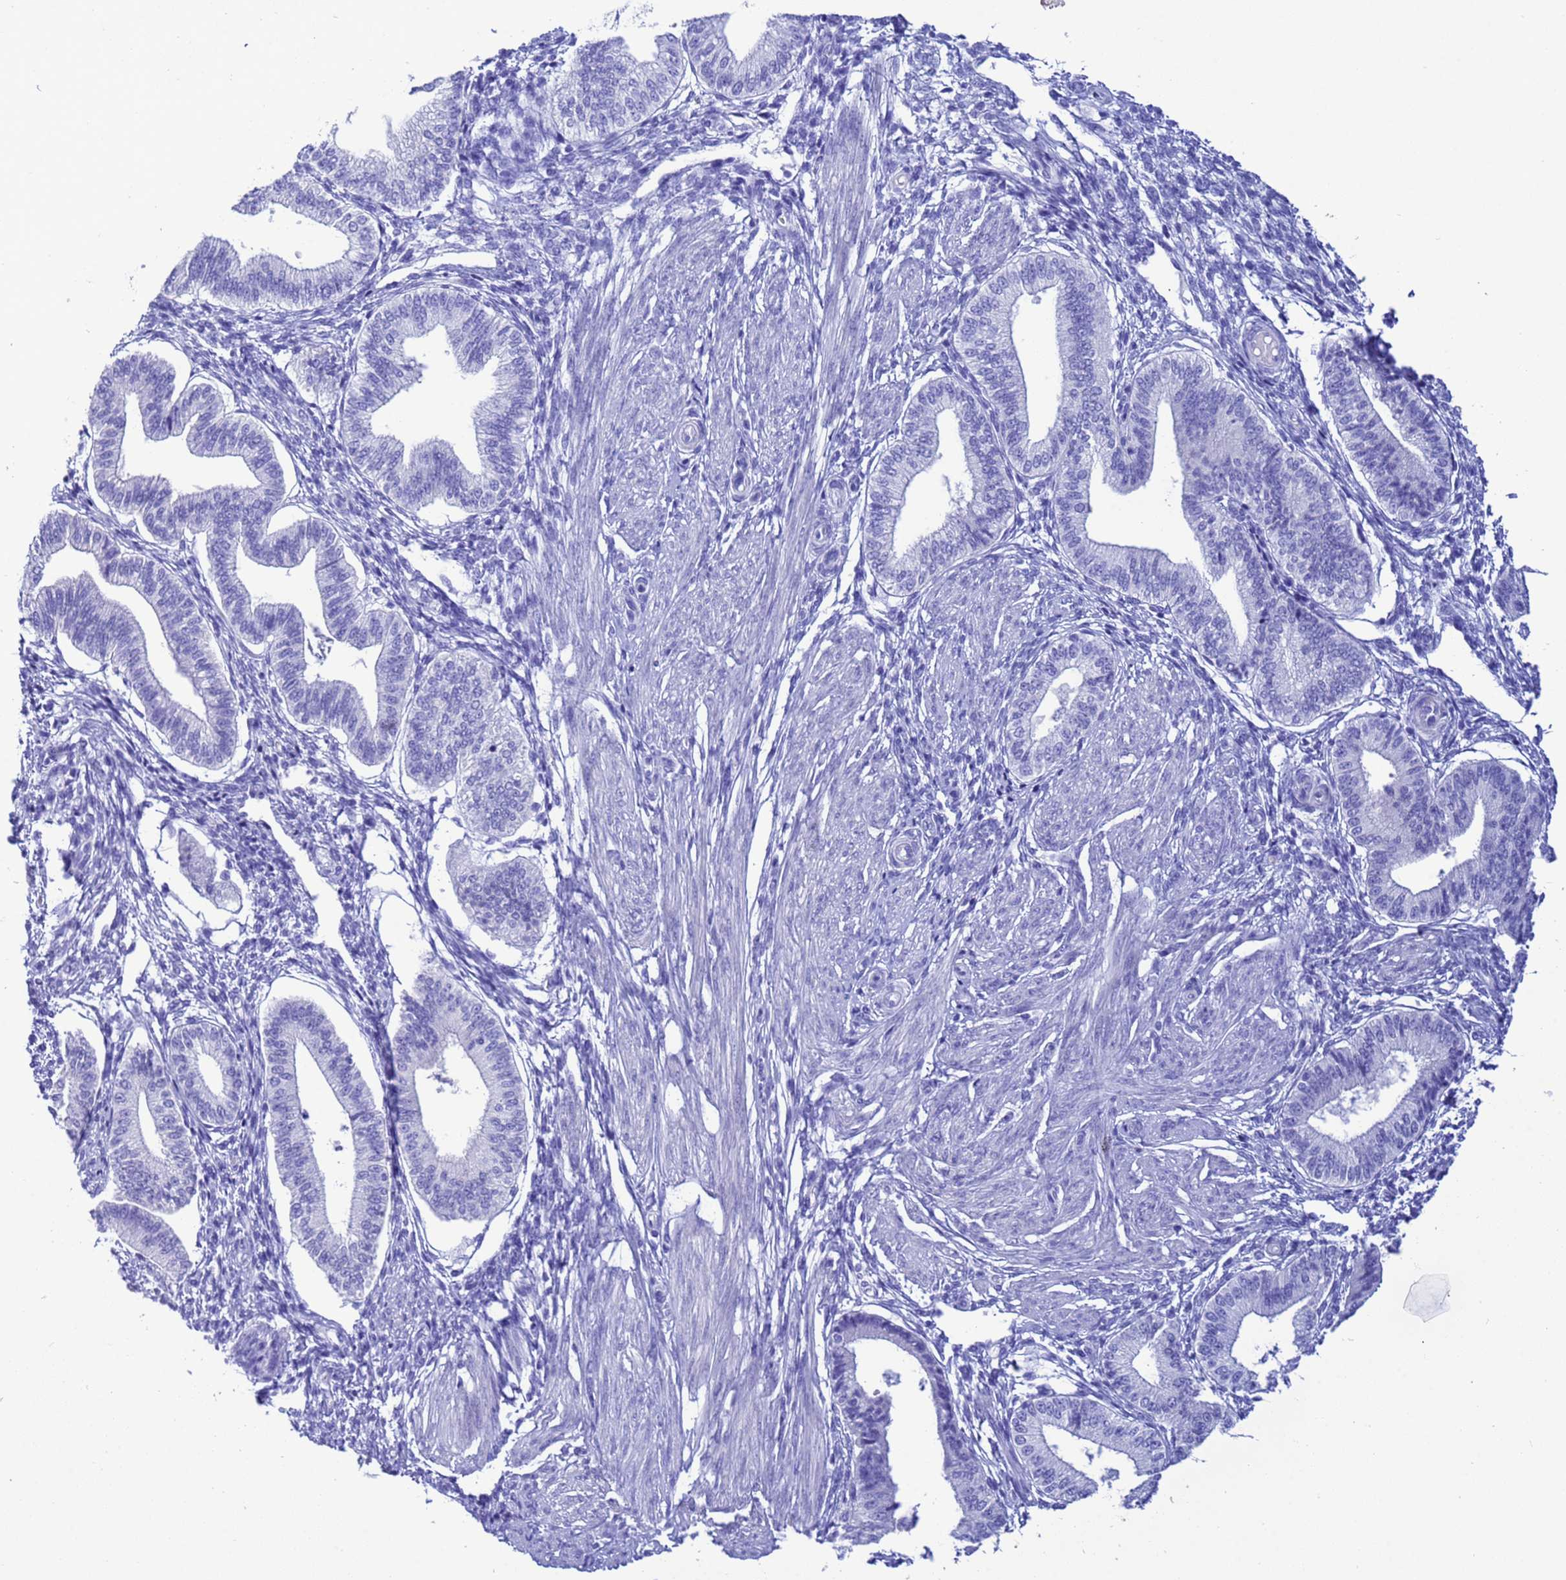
{"staining": {"intensity": "negative", "quantity": "none", "location": "none"}, "tissue": "endometrium", "cell_type": "Cells in endometrial stroma", "image_type": "normal", "snomed": [{"axis": "morphology", "description": "Normal tissue, NOS"}, {"axis": "topography", "description": "Endometrium"}], "caption": "Immunohistochemical staining of unremarkable human endometrium exhibits no significant staining in cells in endometrial stroma.", "gene": "AKR1C2", "patient": {"sex": "female", "age": 39}}